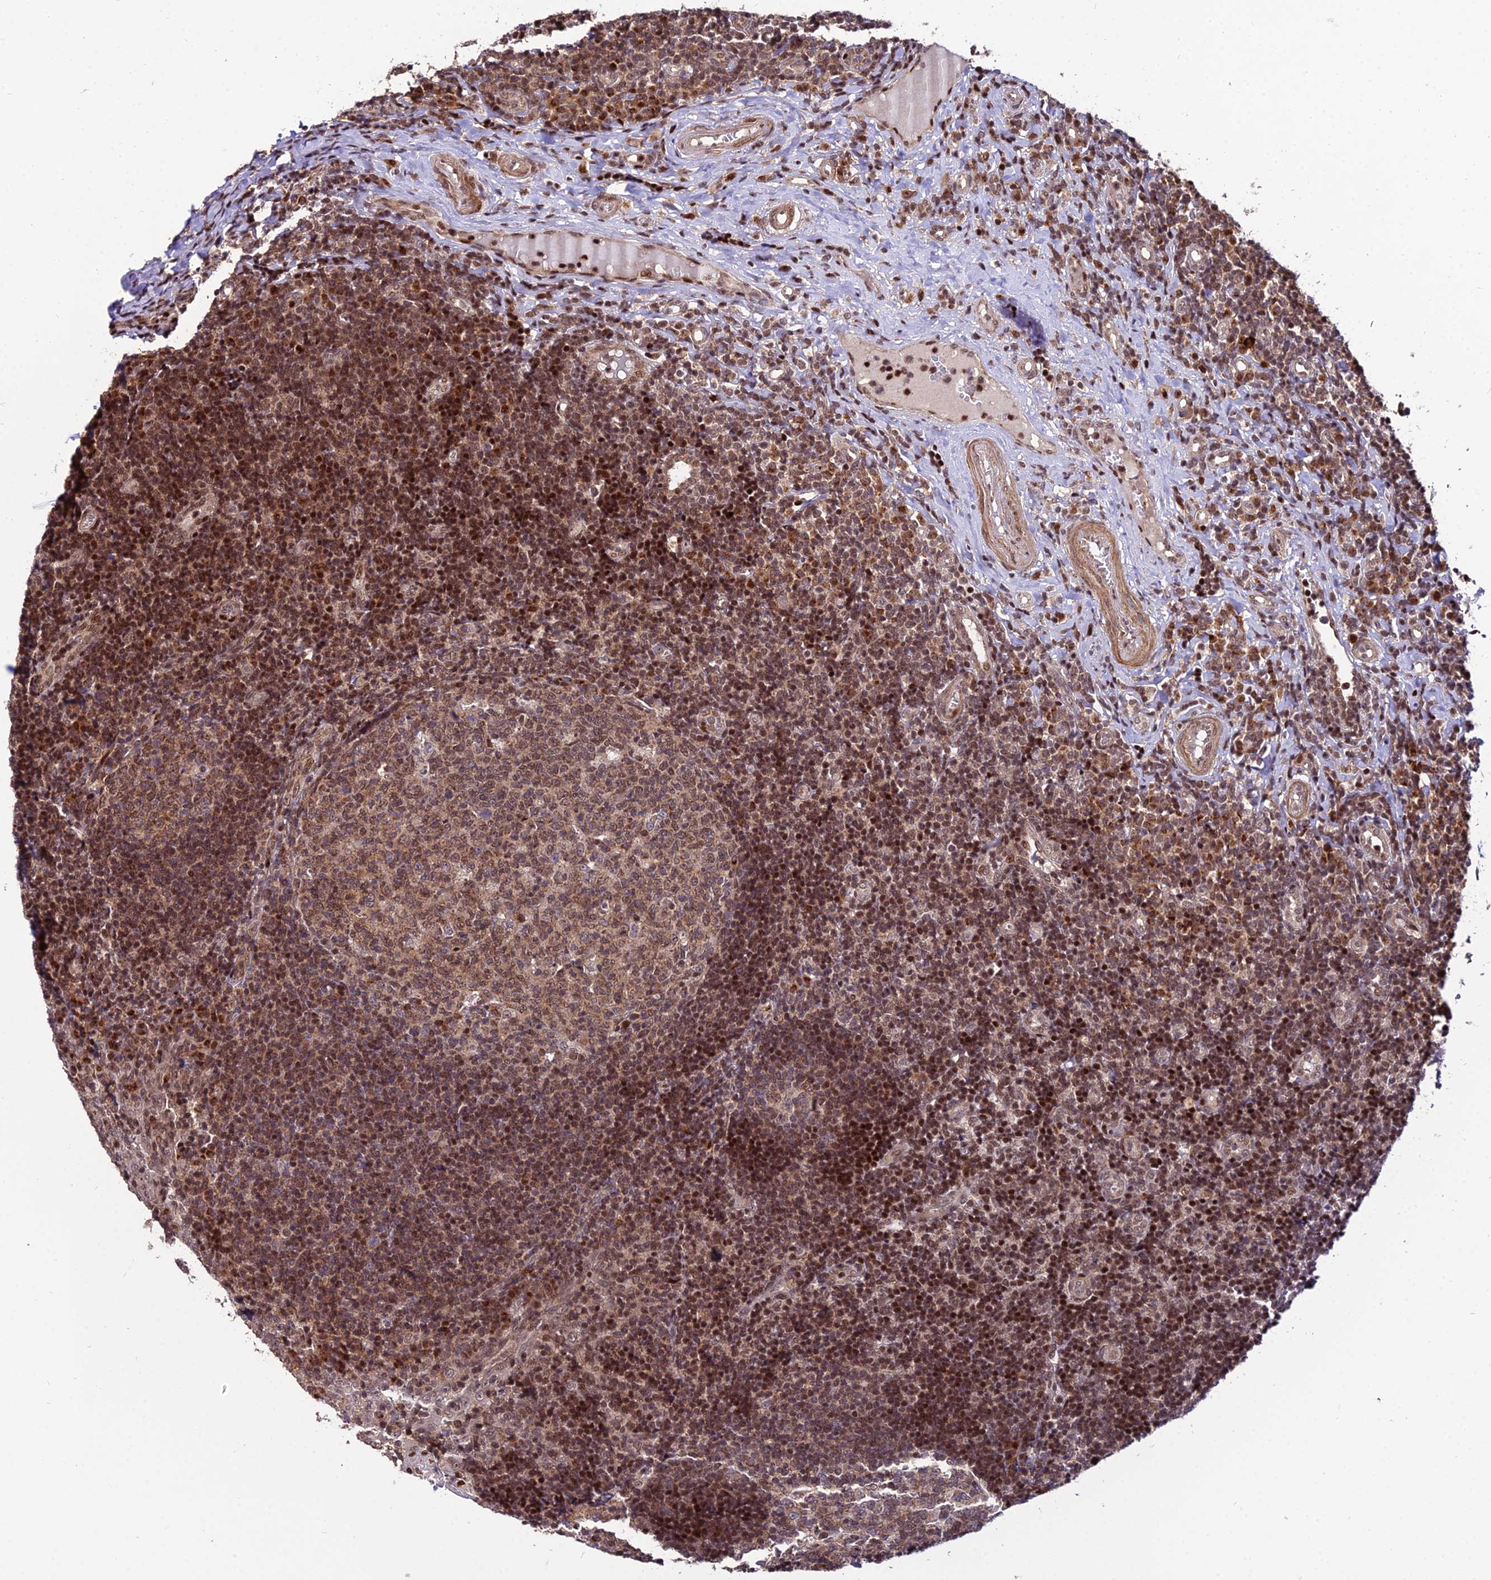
{"staining": {"intensity": "moderate", "quantity": ">75%", "location": "cytoplasmic/membranous,nuclear"}, "tissue": "tonsil", "cell_type": "Germinal center cells", "image_type": "normal", "snomed": [{"axis": "morphology", "description": "Normal tissue, NOS"}, {"axis": "topography", "description": "Tonsil"}], "caption": "An immunohistochemistry (IHC) histopathology image of benign tissue is shown. Protein staining in brown shows moderate cytoplasmic/membranous,nuclear positivity in tonsil within germinal center cells.", "gene": "CIB3", "patient": {"sex": "female", "age": 40}}